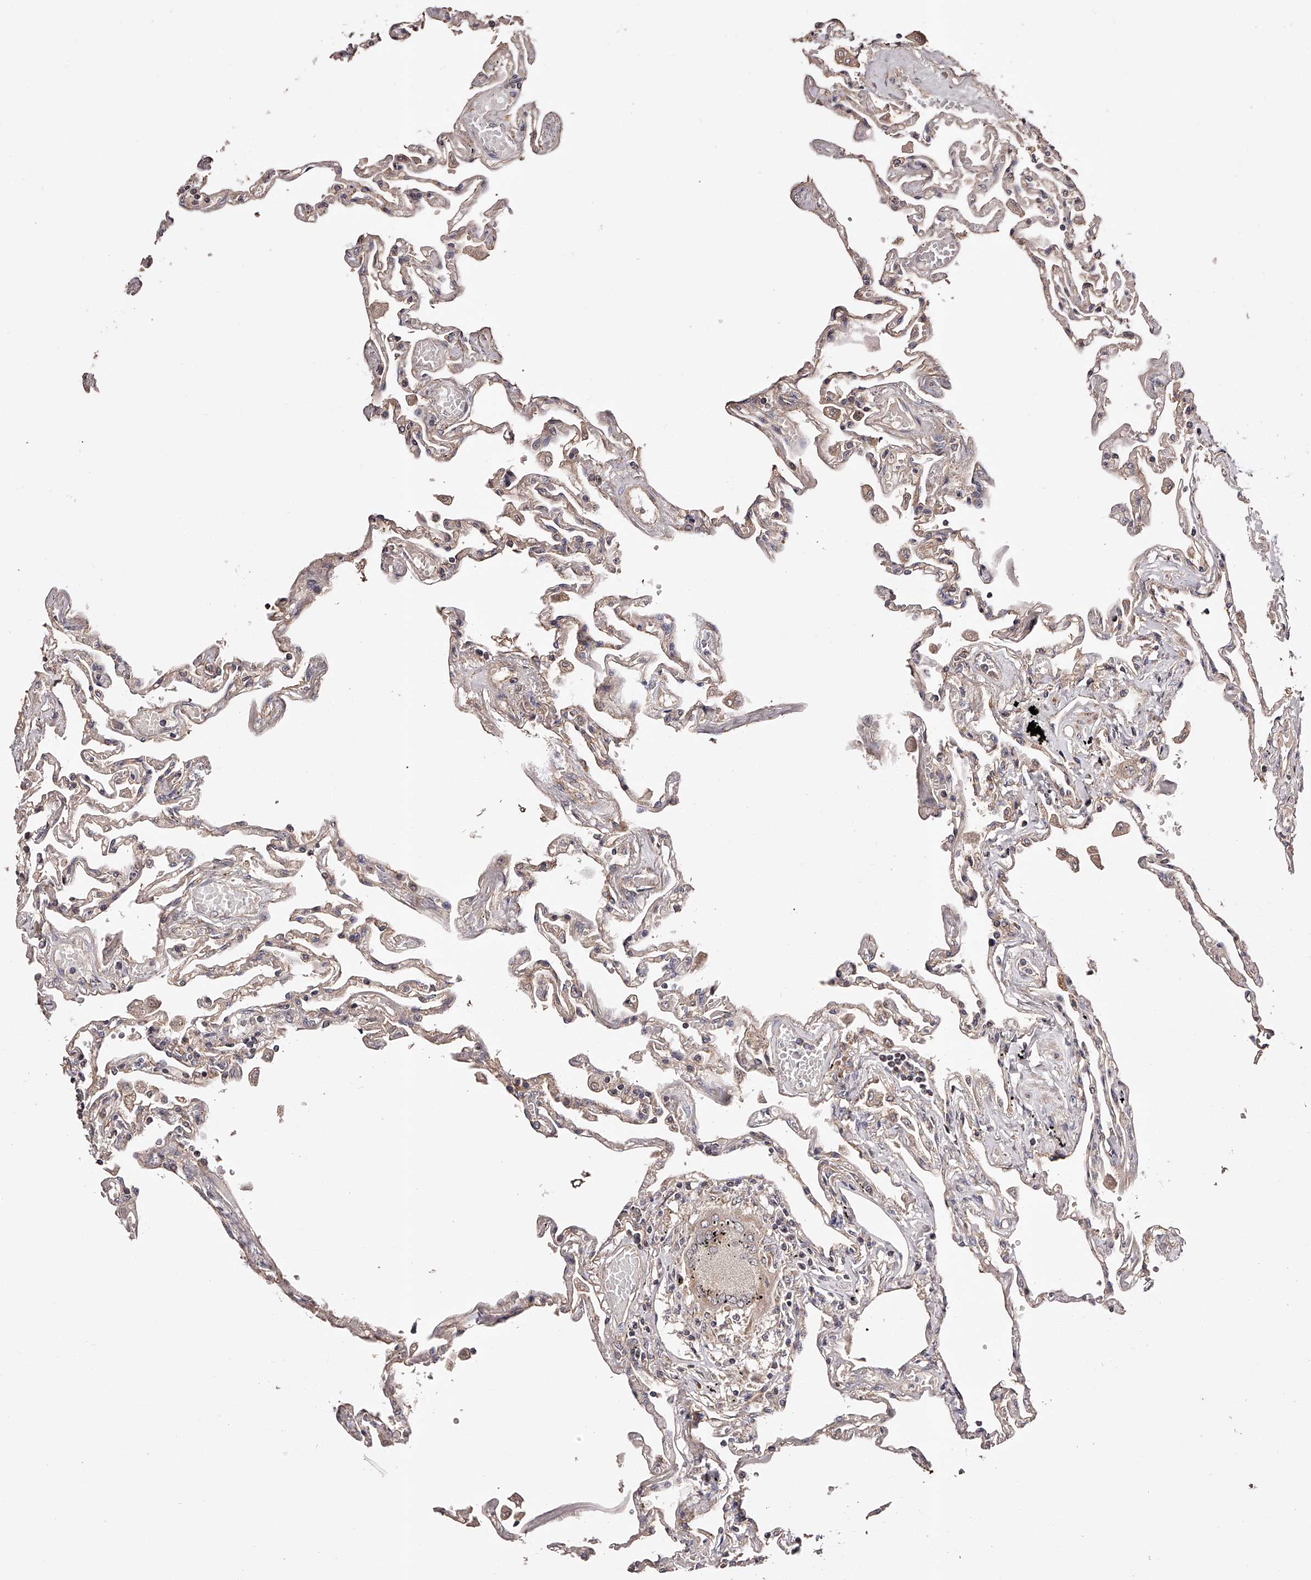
{"staining": {"intensity": "weak", "quantity": ">75%", "location": "cytoplasmic/membranous"}, "tissue": "lung", "cell_type": "Alveolar cells", "image_type": "normal", "snomed": [{"axis": "morphology", "description": "Normal tissue, NOS"}, {"axis": "topography", "description": "Lung"}], "caption": "High-magnification brightfield microscopy of benign lung stained with DAB (brown) and counterstained with hematoxylin (blue). alveolar cells exhibit weak cytoplasmic/membranous positivity is identified in approximately>75% of cells.", "gene": "USP21", "patient": {"sex": "female", "age": 67}}